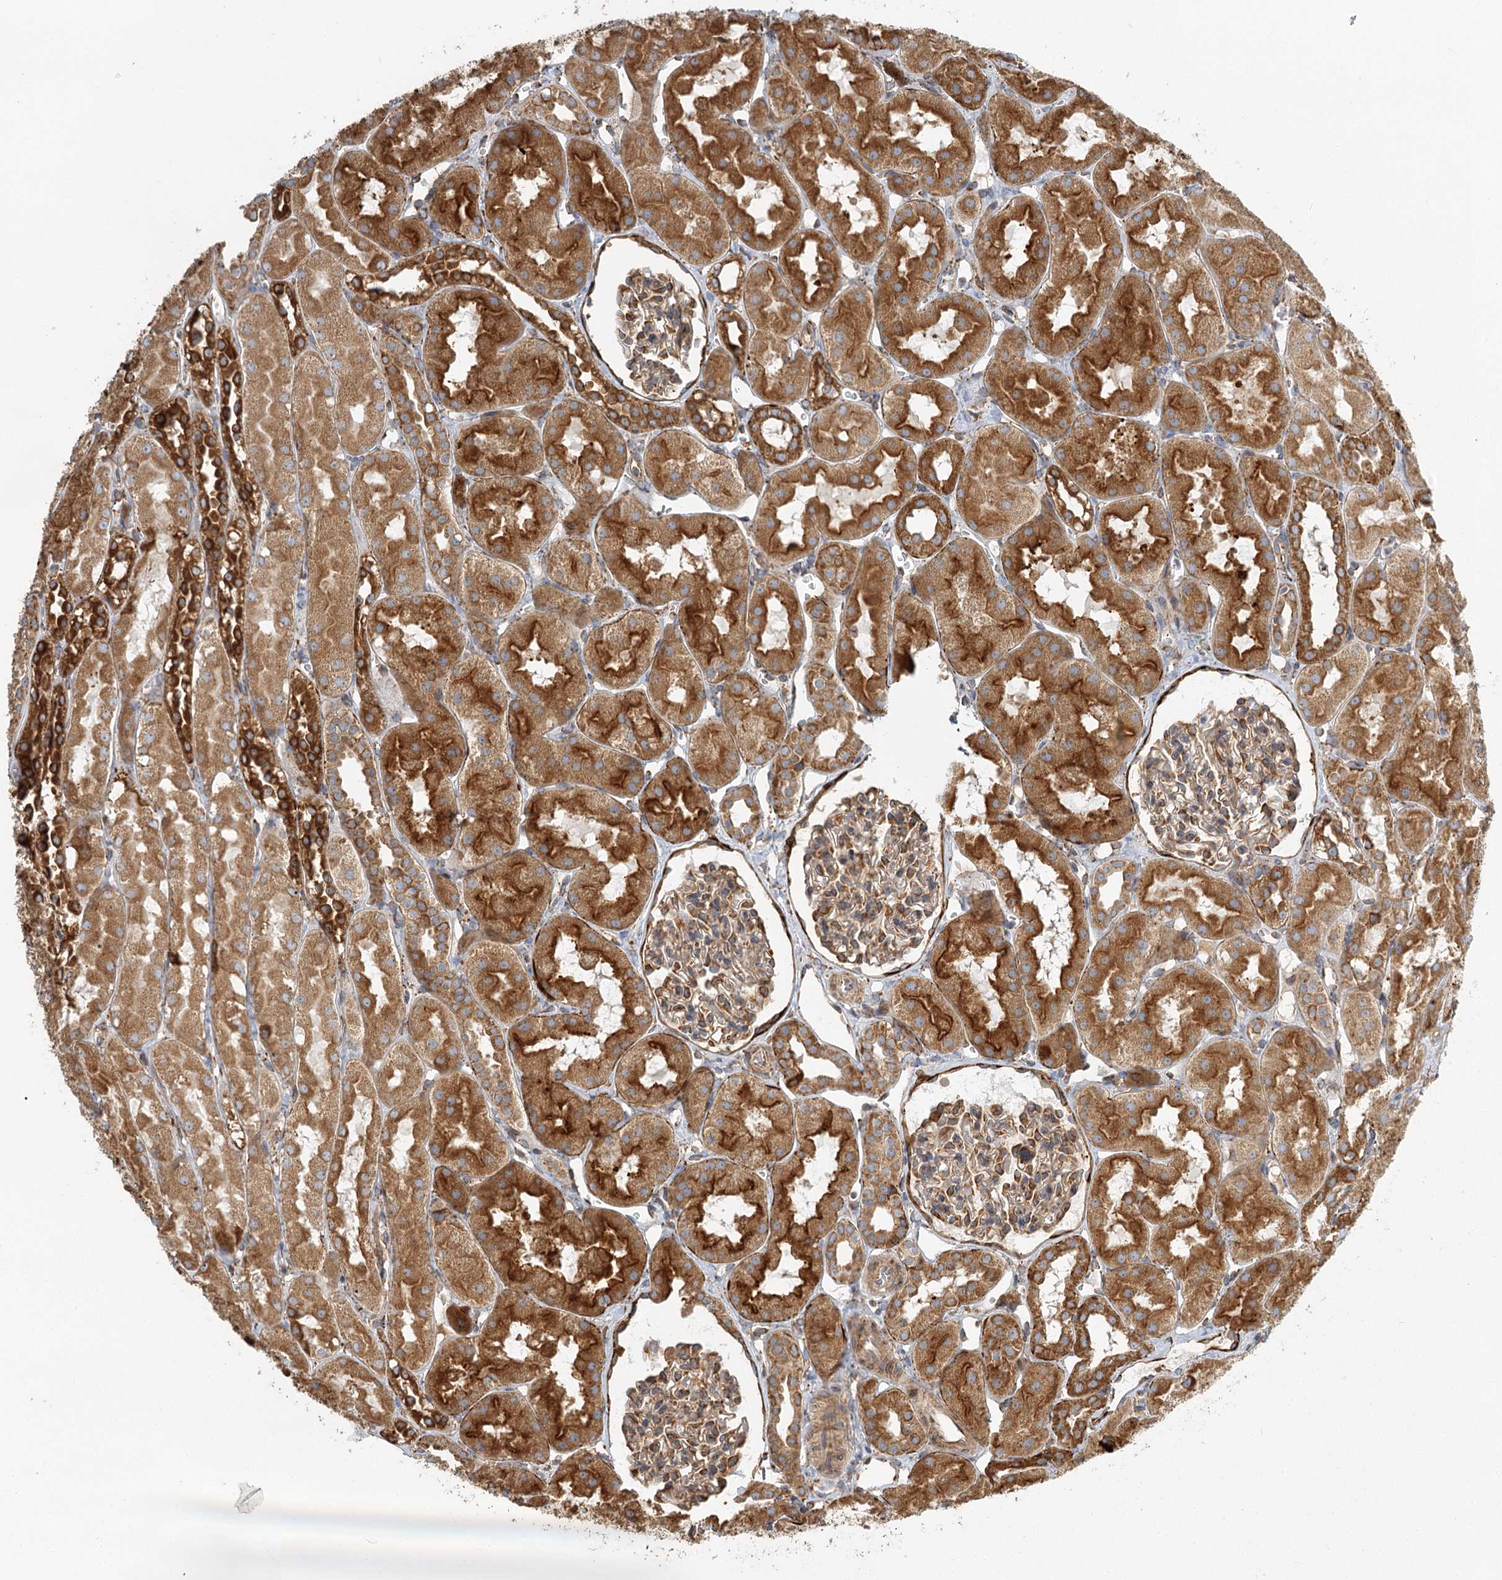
{"staining": {"intensity": "moderate", "quantity": ">75%", "location": "cytoplasmic/membranous"}, "tissue": "kidney", "cell_type": "Cells in glomeruli", "image_type": "normal", "snomed": [{"axis": "morphology", "description": "Normal tissue, NOS"}, {"axis": "topography", "description": "Kidney"}, {"axis": "topography", "description": "Urinary bladder"}], "caption": "DAB immunohistochemical staining of normal human kidney exhibits moderate cytoplasmic/membranous protein positivity in approximately >75% of cells in glomeruli.", "gene": "TAS1R1", "patient": {"sex": "male", "age": 16}}